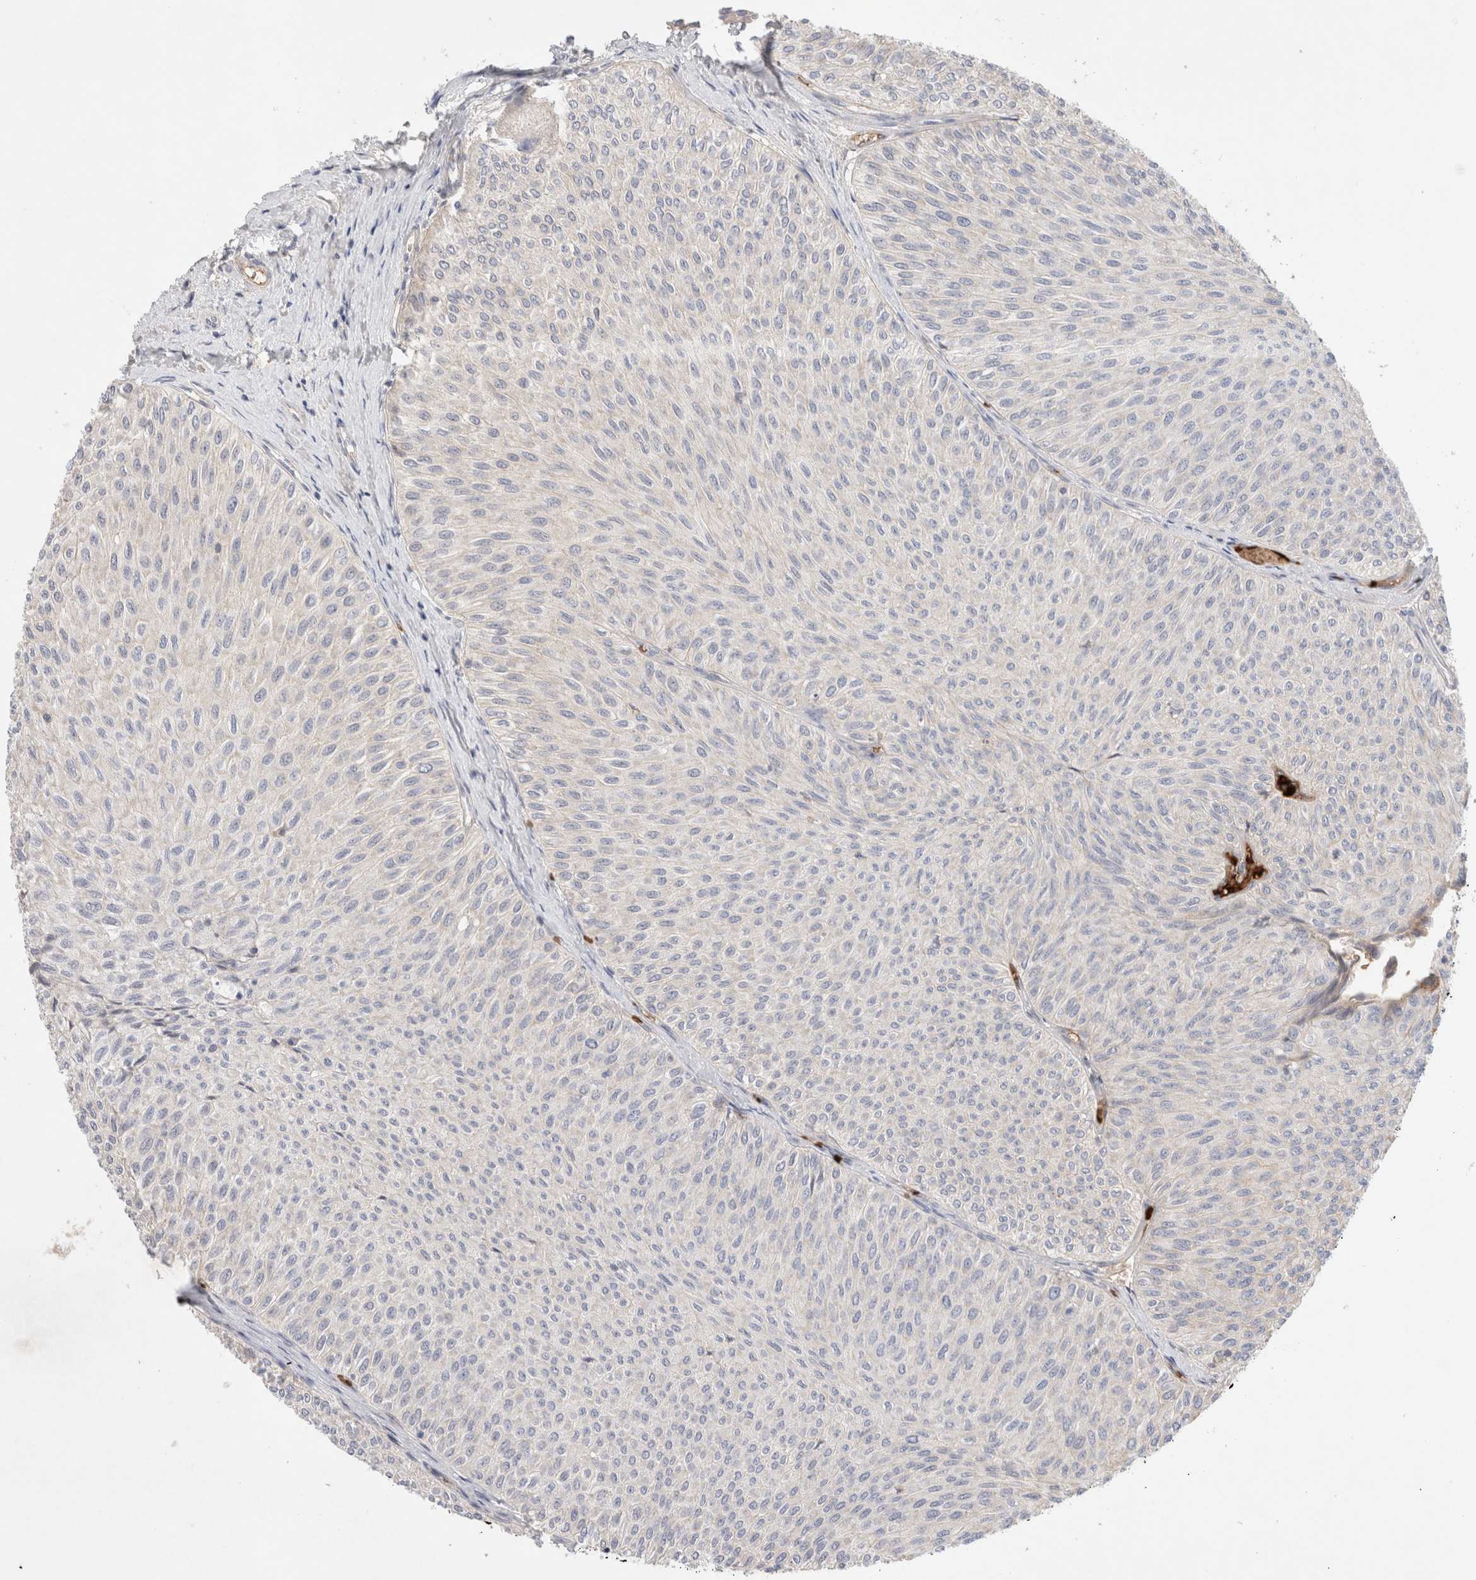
{"staining": {"intensity": "negative", "quantity": "none", "location": "none"}, "tissue": "urothelial cancer", "cell_type": "Tumor cells", "image_type": "cancer", "snomed": [{"axis": "morphology", "description": "Urothelial carcinoma, Low grade"}, {"axis": "topography", "description": "Urinary bladder"}], "caption": "High power microscopy micrograph of an immunohistochemistry histopathology image of urothelial cancer, revealing no significant staining in tumor cells.", "gene": "MST1", "patient": {"sex": "male", "age": 78}}